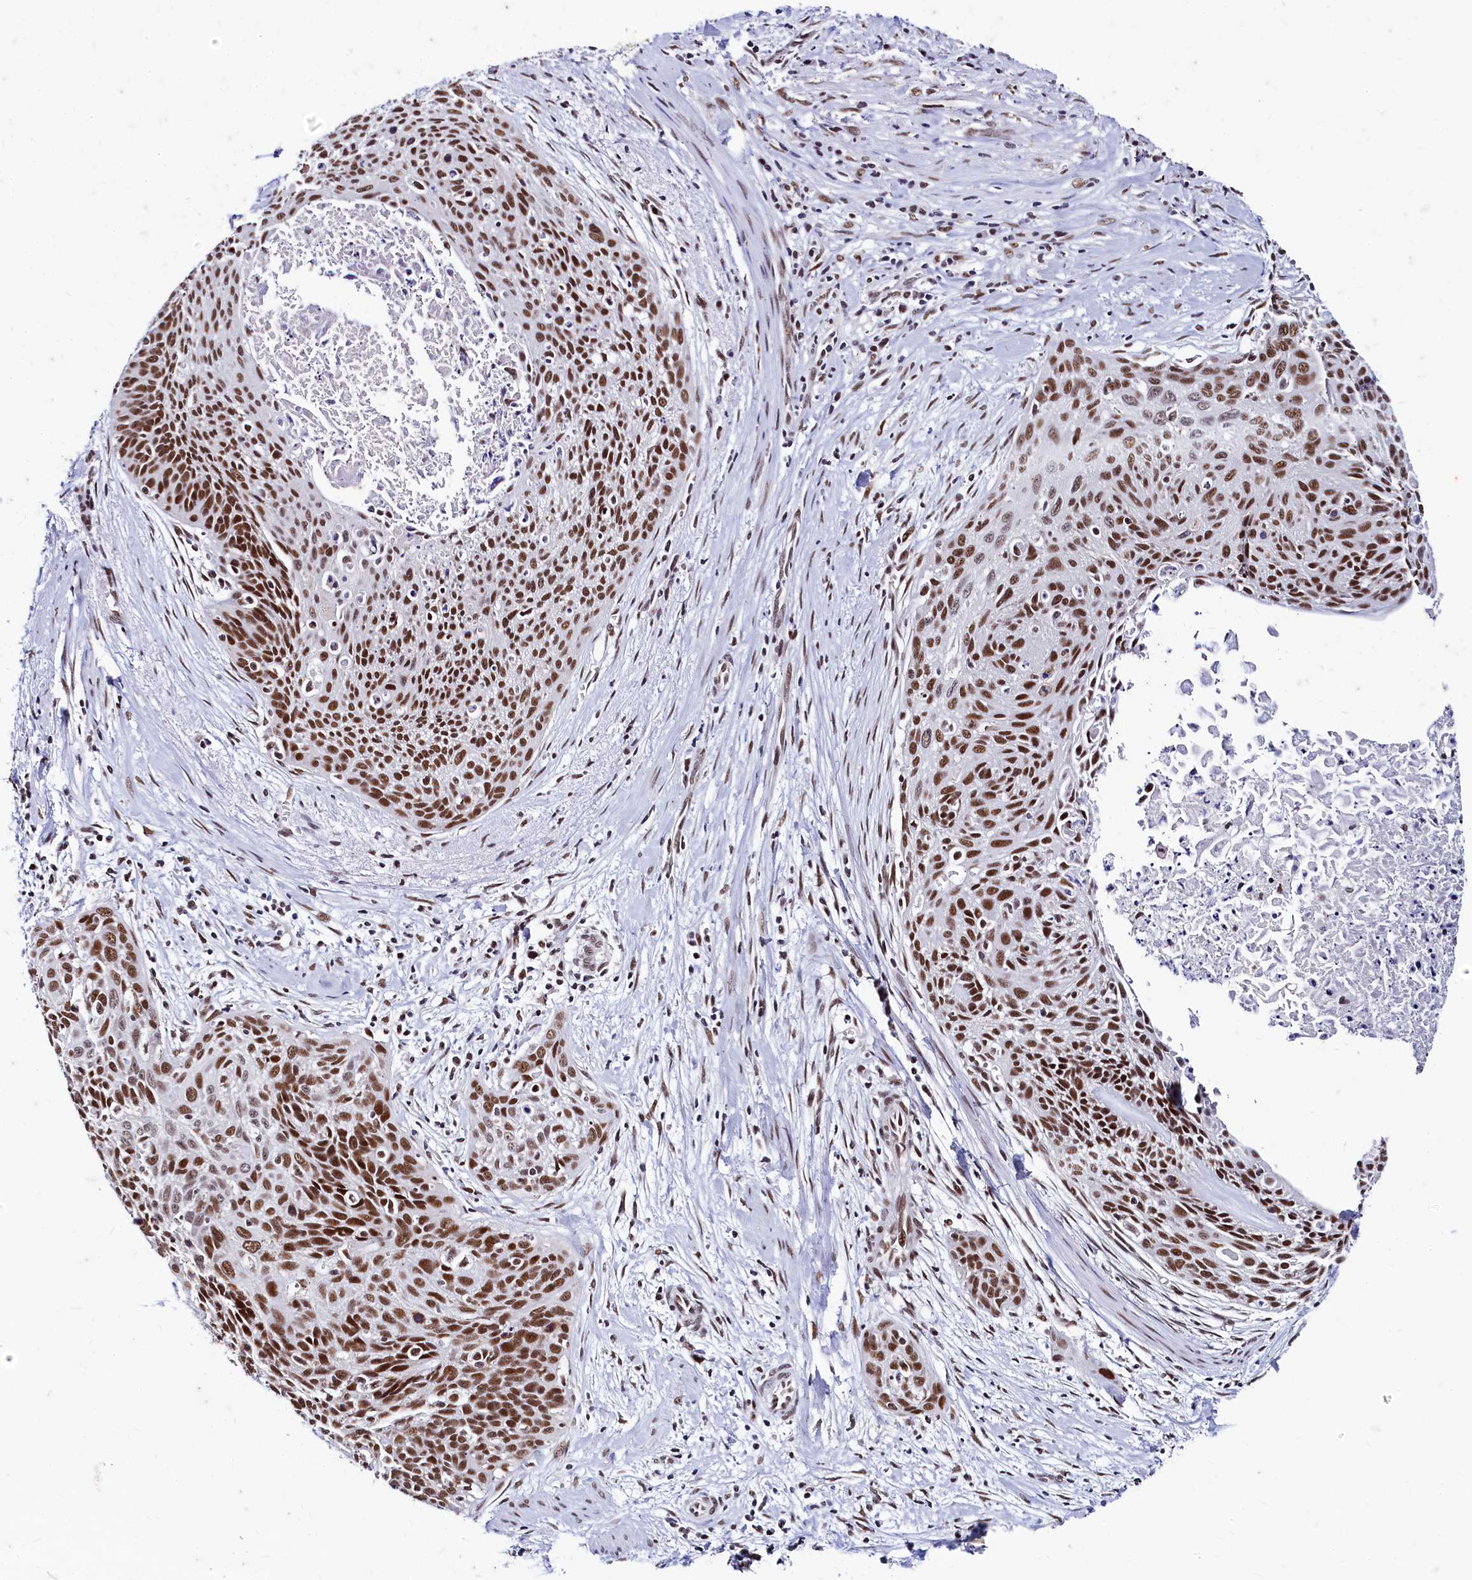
{"staining": {"intensity": "strong", "quantity": ">75%", "location": "nuclear"}, "tissue": "cervical cancer", "cell_type": "Tumor cells", "image_type": "cancer", "snomed": [{"axis": "morphology", "description": "Squamous cell carcinoma, NOS"}, {"axis": "topography", "description": "Cervix"}], "caption": "Cervical cancer stained with DAB (3,3'-diaminobenzidine) immunohistochemistry demonstrates high levels of strong nuclear staining in approximately >75% of tumor cells.", "gene": "CPSF7", "patient": {"sex": "female", "age": 55}}